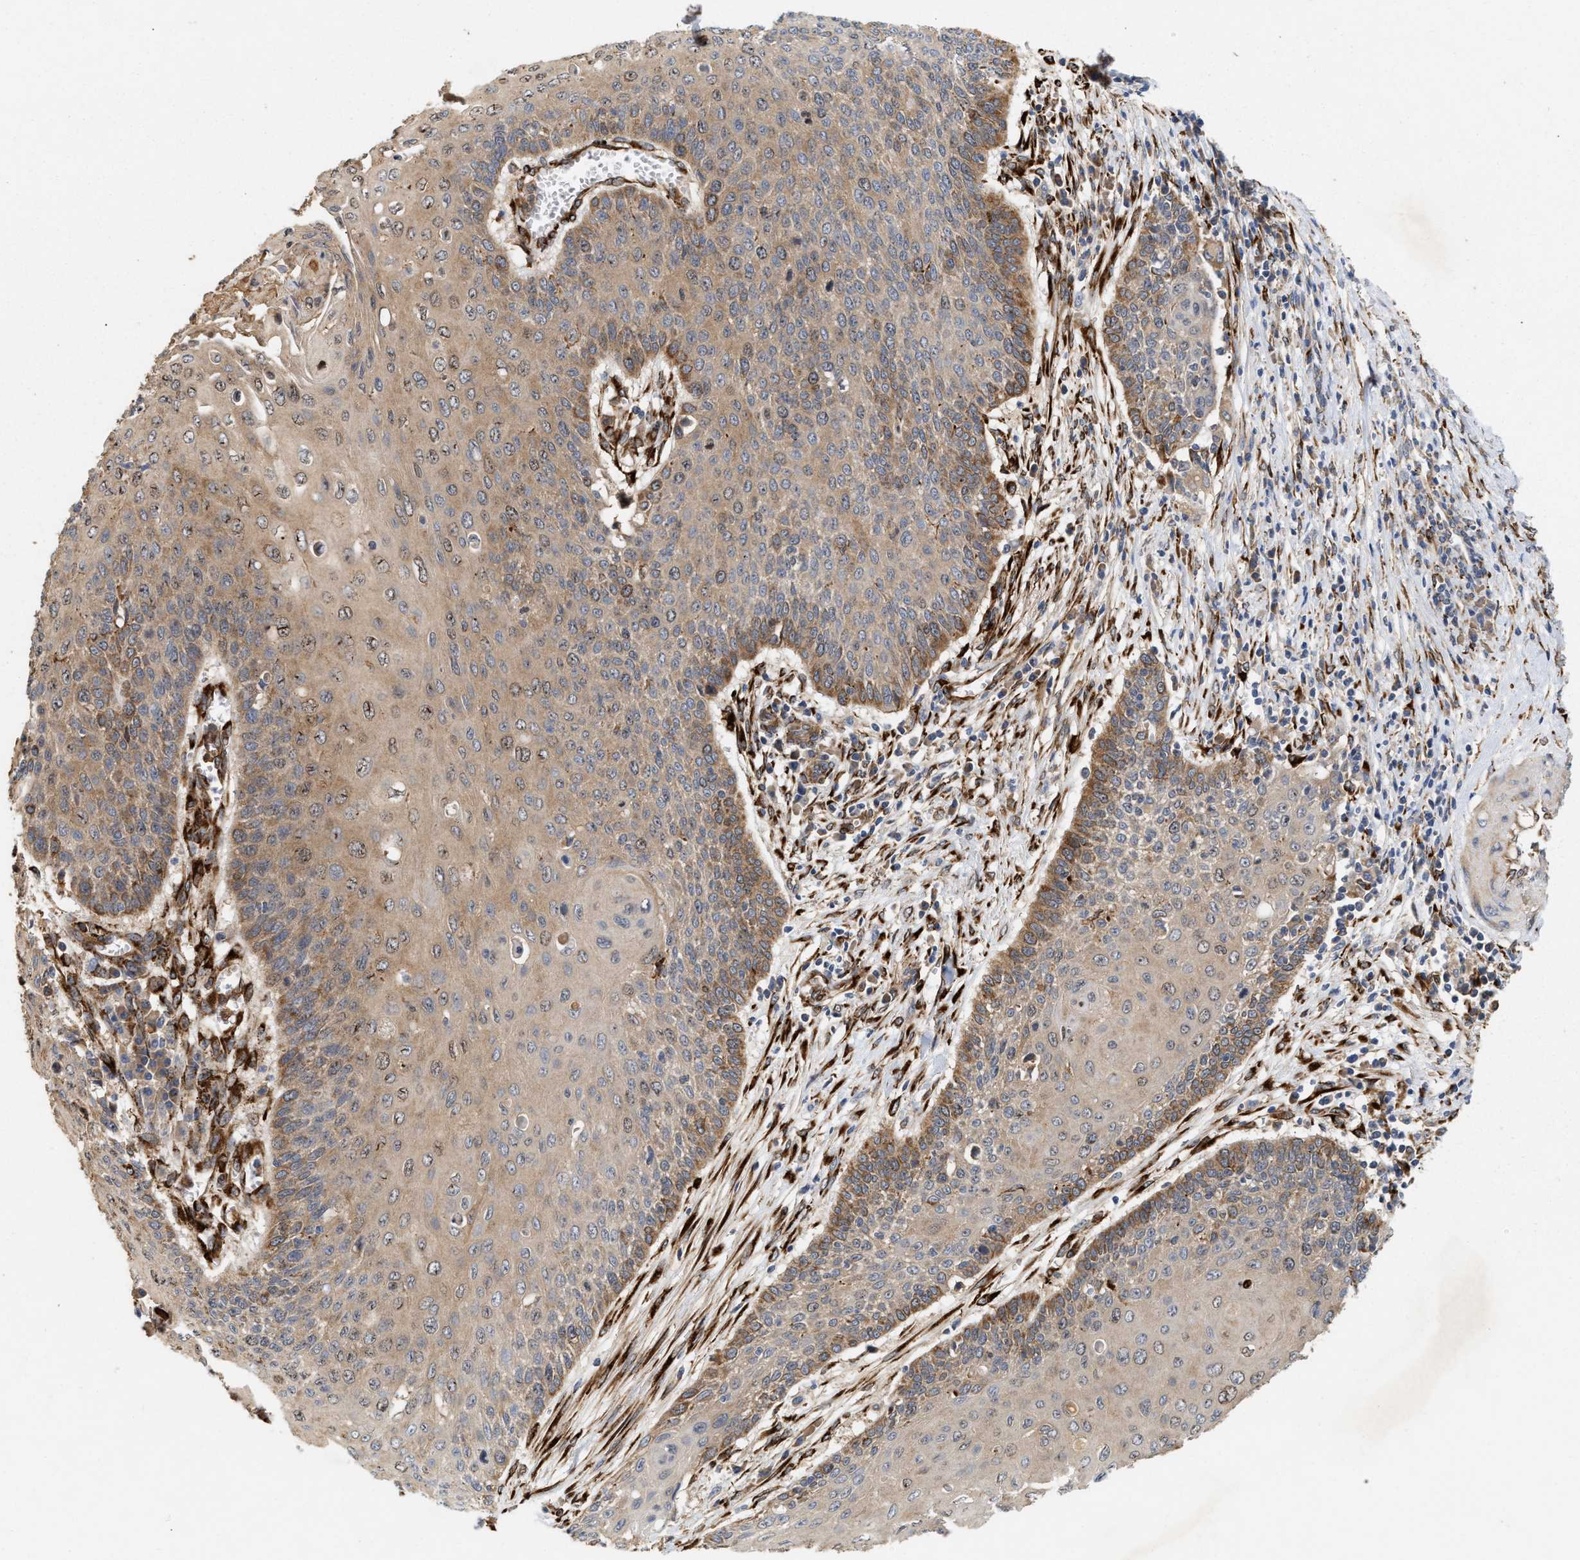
{"staining": {"intensity": "moderate", "quantity": ">75%", "location": "cytoplasmic/membranous"}, "tissue": "cervical cancer", "cell_type": "Tumor cells", "image_type": "cancer", "snomed": [{"axis": "morphology", "description": "Squamous cell carcinoma, NOS"}, {"axis": "topography", "description": "Cervix"}], "caption": "Immunohistochemistry (IHC) micrograph of human cervical squamous cell carcinoma stained for a protein (brown), which shows medium levels of moderate cytoplasmic/membranous expression in approximately >75% of tumor cells.", "gene": "PLCD1", "patient": {"sex": "female", "age": 39}}